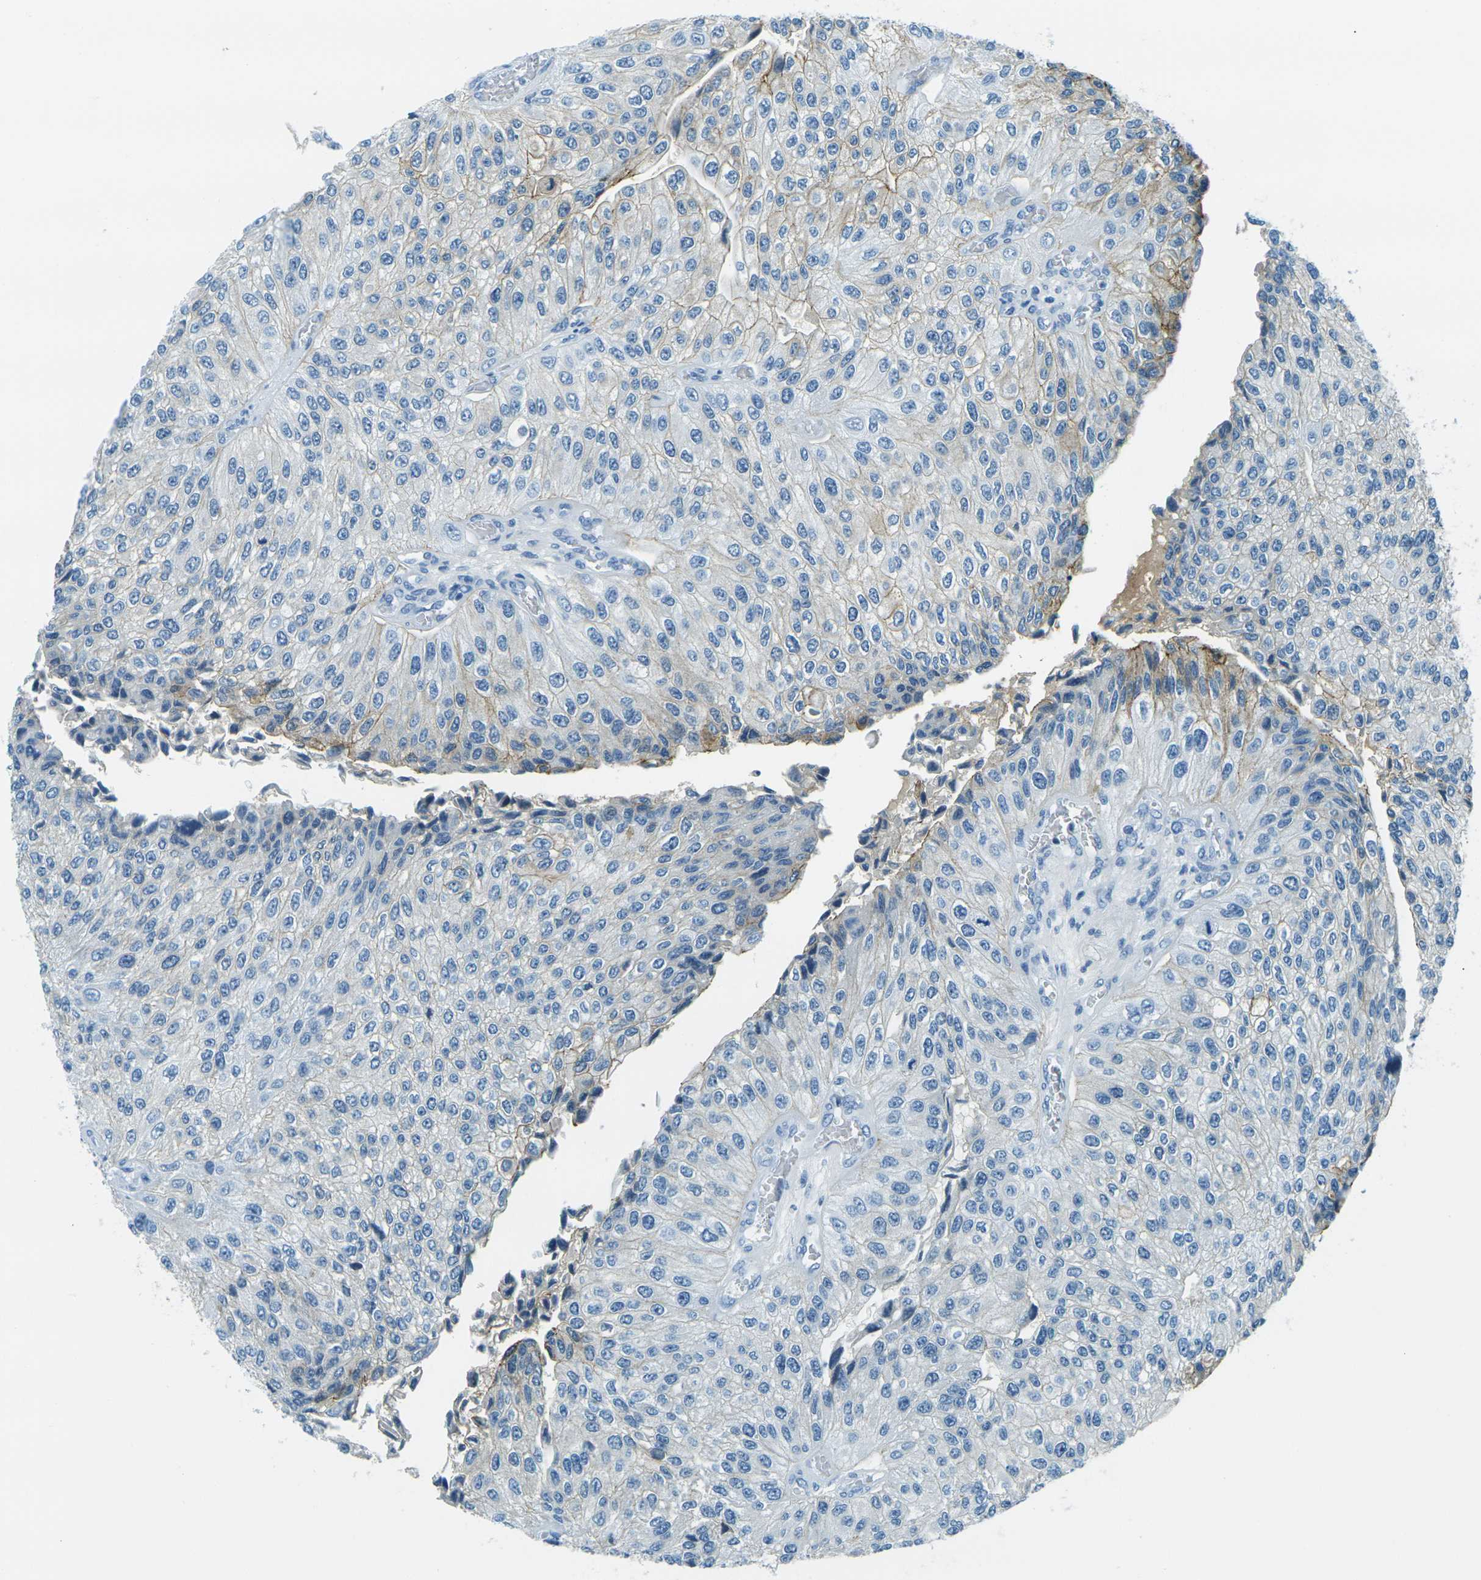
{"staining": {"intensity": "weak", "quantity": "<25%", "location": "cytoplasmic/membranous"}, "tissue": "urothelial cancer", "cell_type": "Tumor cells", "image_type": "cancer", "snomed": [{"axis": "morphology", "description": "Urothelial carcinoma, High grade"}, {"axis": "topography", "description": "Kidney"}, {"axis": "topography", "description": "Urinary bladder"}], "caption": "Tumor cells are negative for protein expression in human high-grade urothelial carcinoma. (Immunohistochemistry, brightfield microscopy, high magnification).", "gene": "OCLN", "patient": {"sex": "male", "age": 77}}